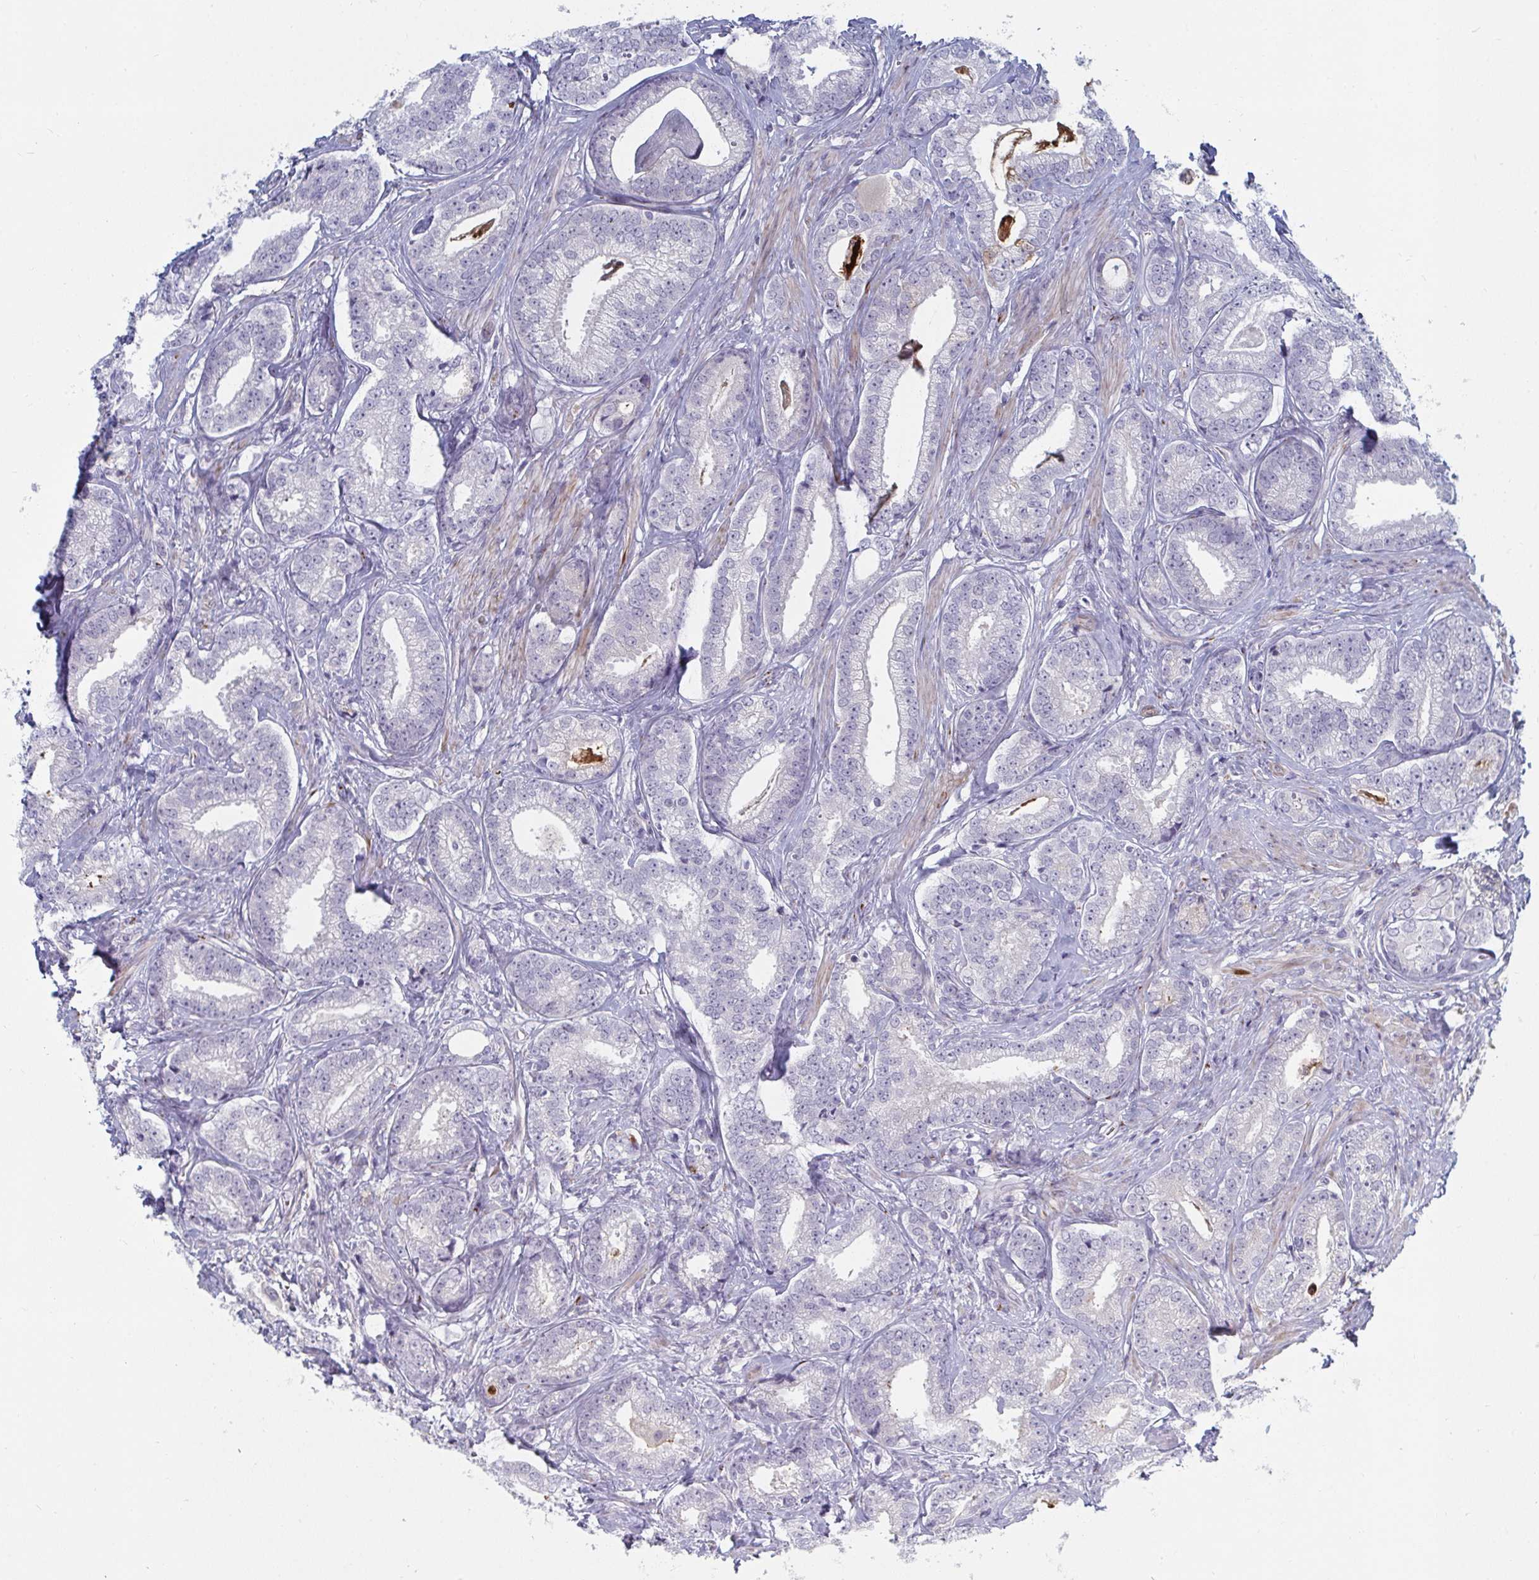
{"staining": {"intensity": "negative", "quantity": "none", "location": "none"}, "tissue": "prostate cancer", "cell_type": "Tumor cells", "image_type": "cancer", "snomed": [{"axis": "morphology", "description": "Adenocarcinoma, Low grade"}, {"axis": "topography", "description": "Prostate"}], "caption": "IHC micrograph of neoplastic tissue: human prostate adenocarcinoma (low-grade) stained with DAB (3,3'-diaminobenzidine) reveals no significant protein positivity in tumor cells. The staining was performed using DAB to visualize the protein expression in brown, while the nuclei were stained in blue with hematoxylin (Magnification: 20x).", "gene": "PSMG1", "patient": {"sex": "male", "age": 63}}